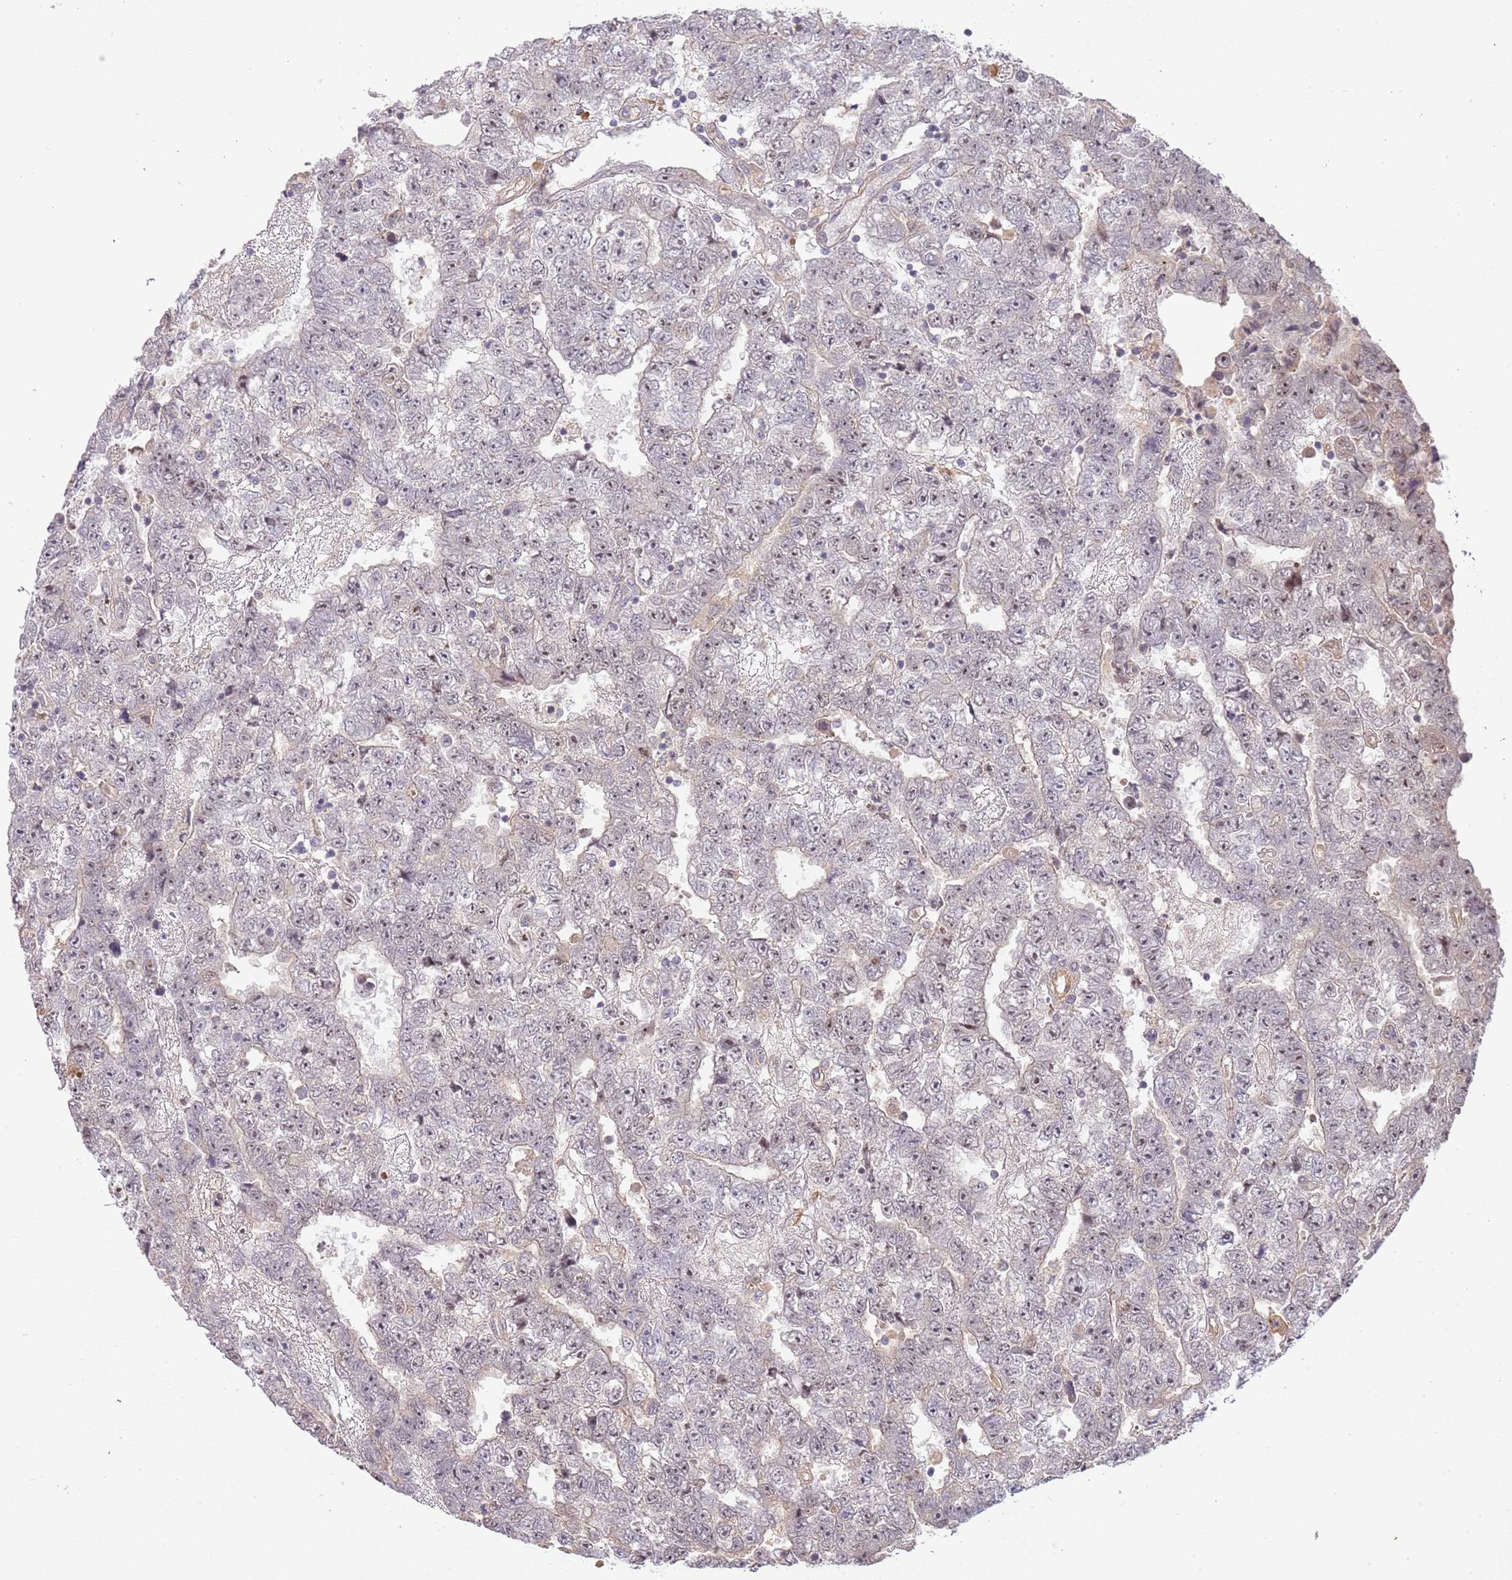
{"staining": {"intensity": "weak", "quantity": "<25%", "location": "nuclear"}, "tissue": "testis cancer", "cell_type": "Tumor cells", "image_type": "cancer", "snomed": [{"axis": "morphology", "description": "Carcinoma, Embryonal, NOS"}, {"axis": "topography", "description": "Testis"}], "caption": "Tumor cells are negative for protein expression in human testis cancer (embryonal carcinoma).", "gene": "SURF2", "patient": {"sex": "male", "age": 25}}